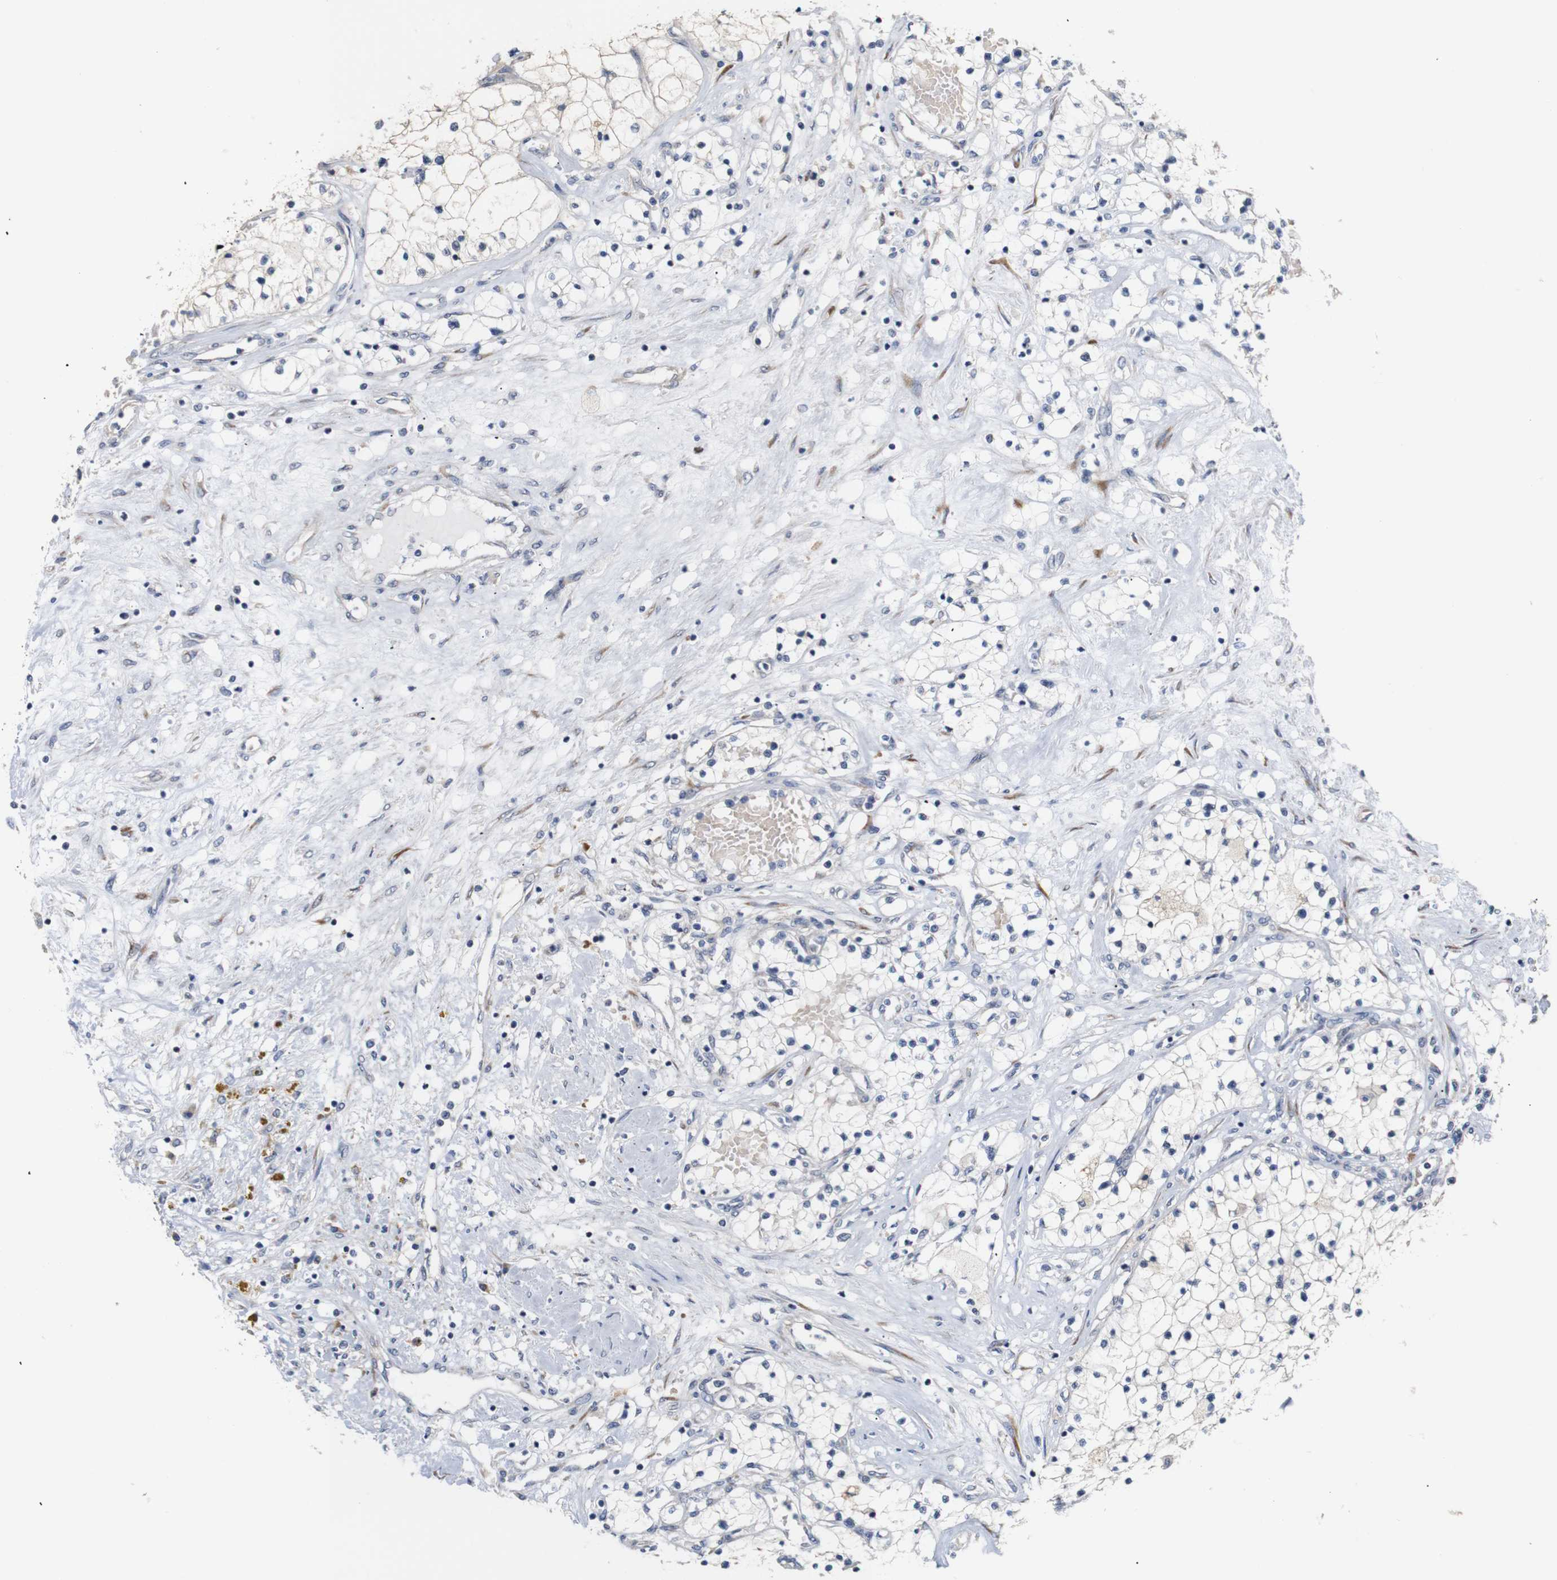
{"staining": {"intensity": "negative", "quantity": "none", "location": "none"}, "tissue": "renal cancer", "cell_type": "Tumor cells", "image_type": "cancer", "snomed": [{"axis": "morphology", "description": "Adenocarcinoma, NOS"}, {"axis": "topography", "description": "Kidney"}], "caption": "Renal cancer was stained to show a protein in brown. There is no significant expression in tumor cells.", "gene": "TRIM5", "patient": {"sex": "male", "age": 68}}